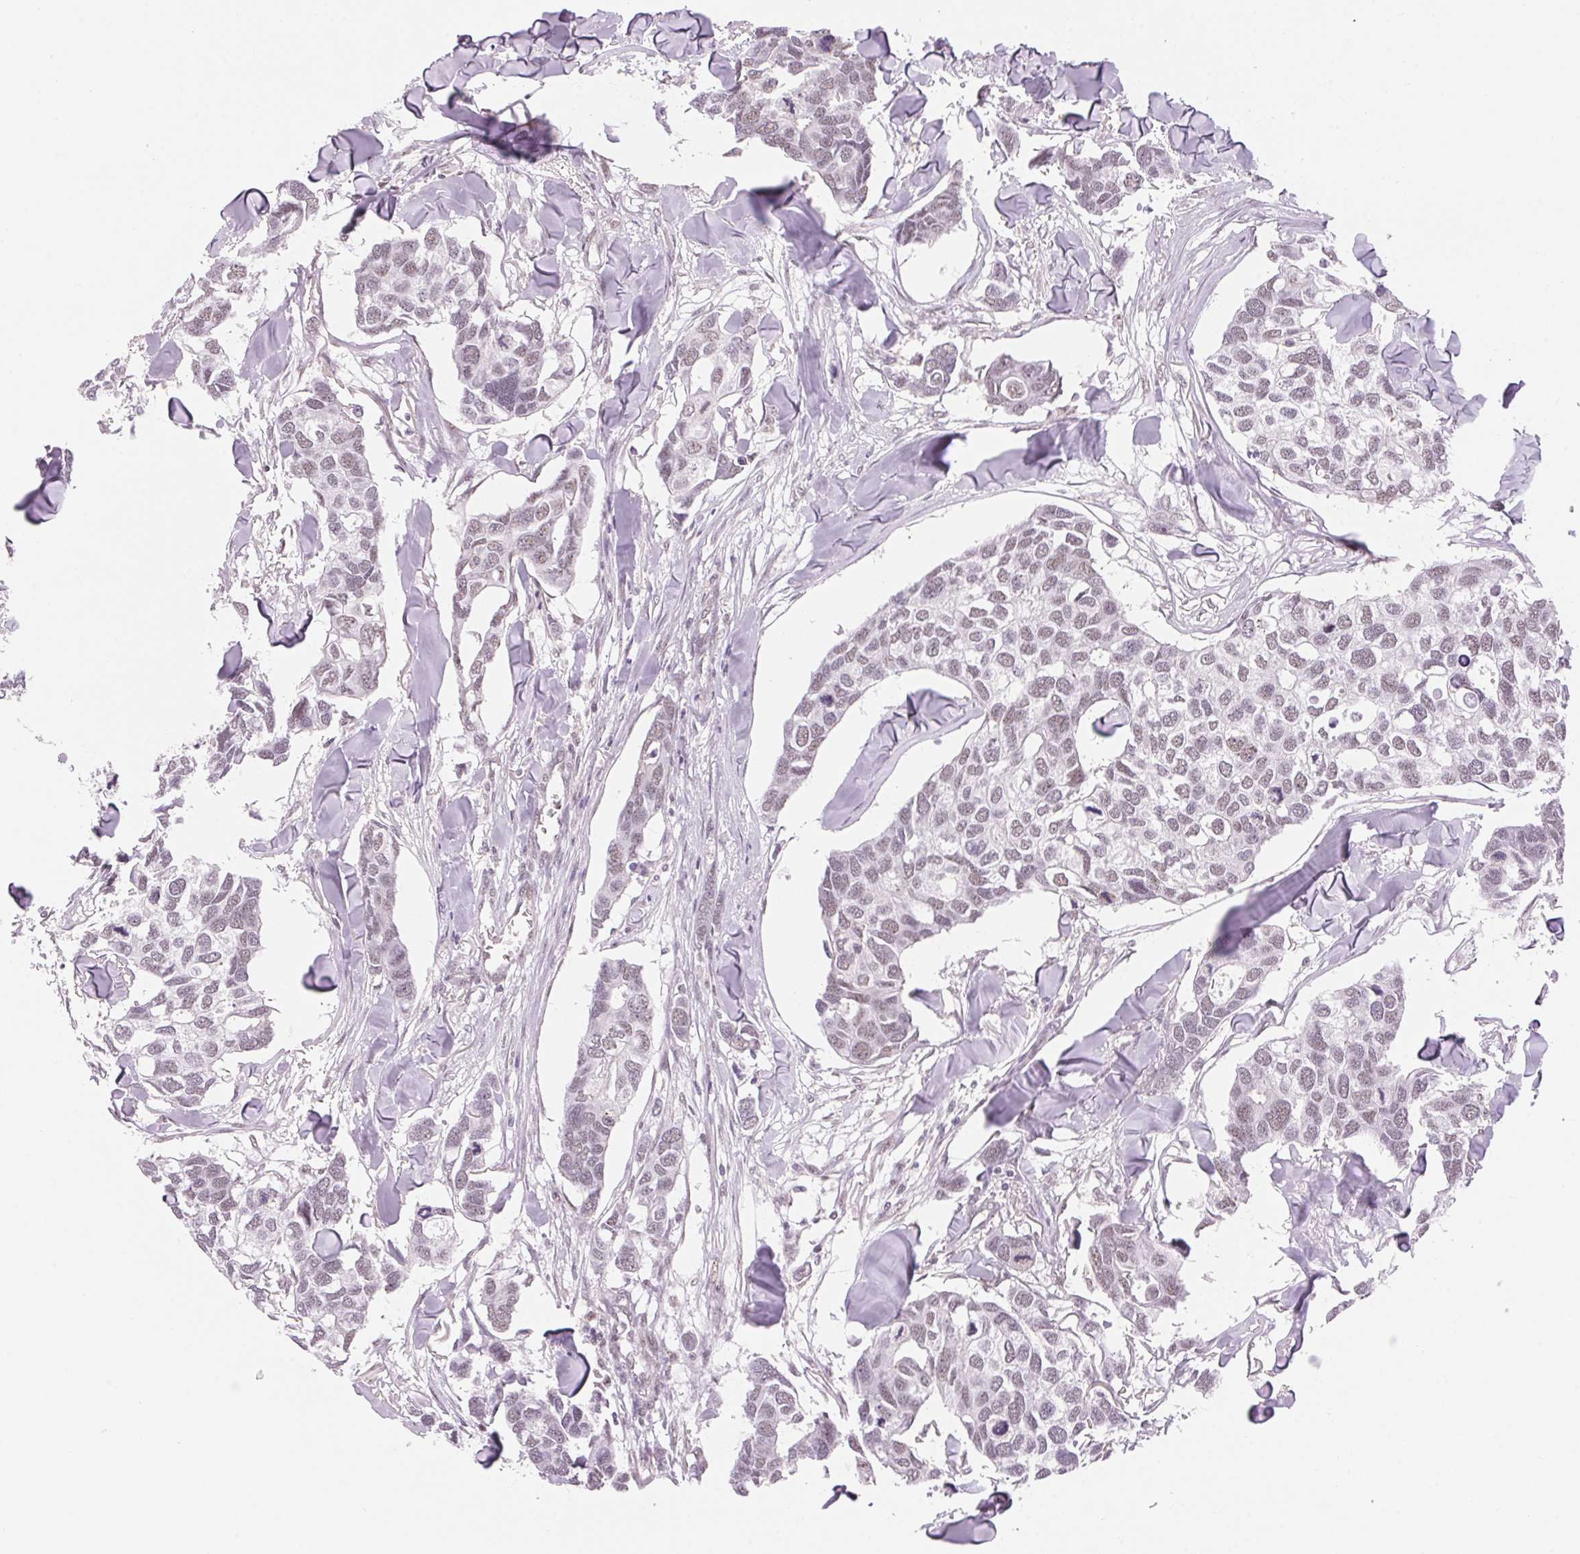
{"staining": {"intensity": "negative", "quantity": "none", "location": "none"}, "tissue": "breast cancer", "cell_type": "Tumor cells", "image_type": "cancer", "snomed": [{"axis": "morphology", "description": "Duct carcinoma"}, {"axis": "topography", "description": "Breast"}], "caption": "There is no significant staining in tumor cells of infiltrating ductal carcinoma (breast).", "gene": "HNRNPDL", "patient": {"sex": "female", "age": 83}}